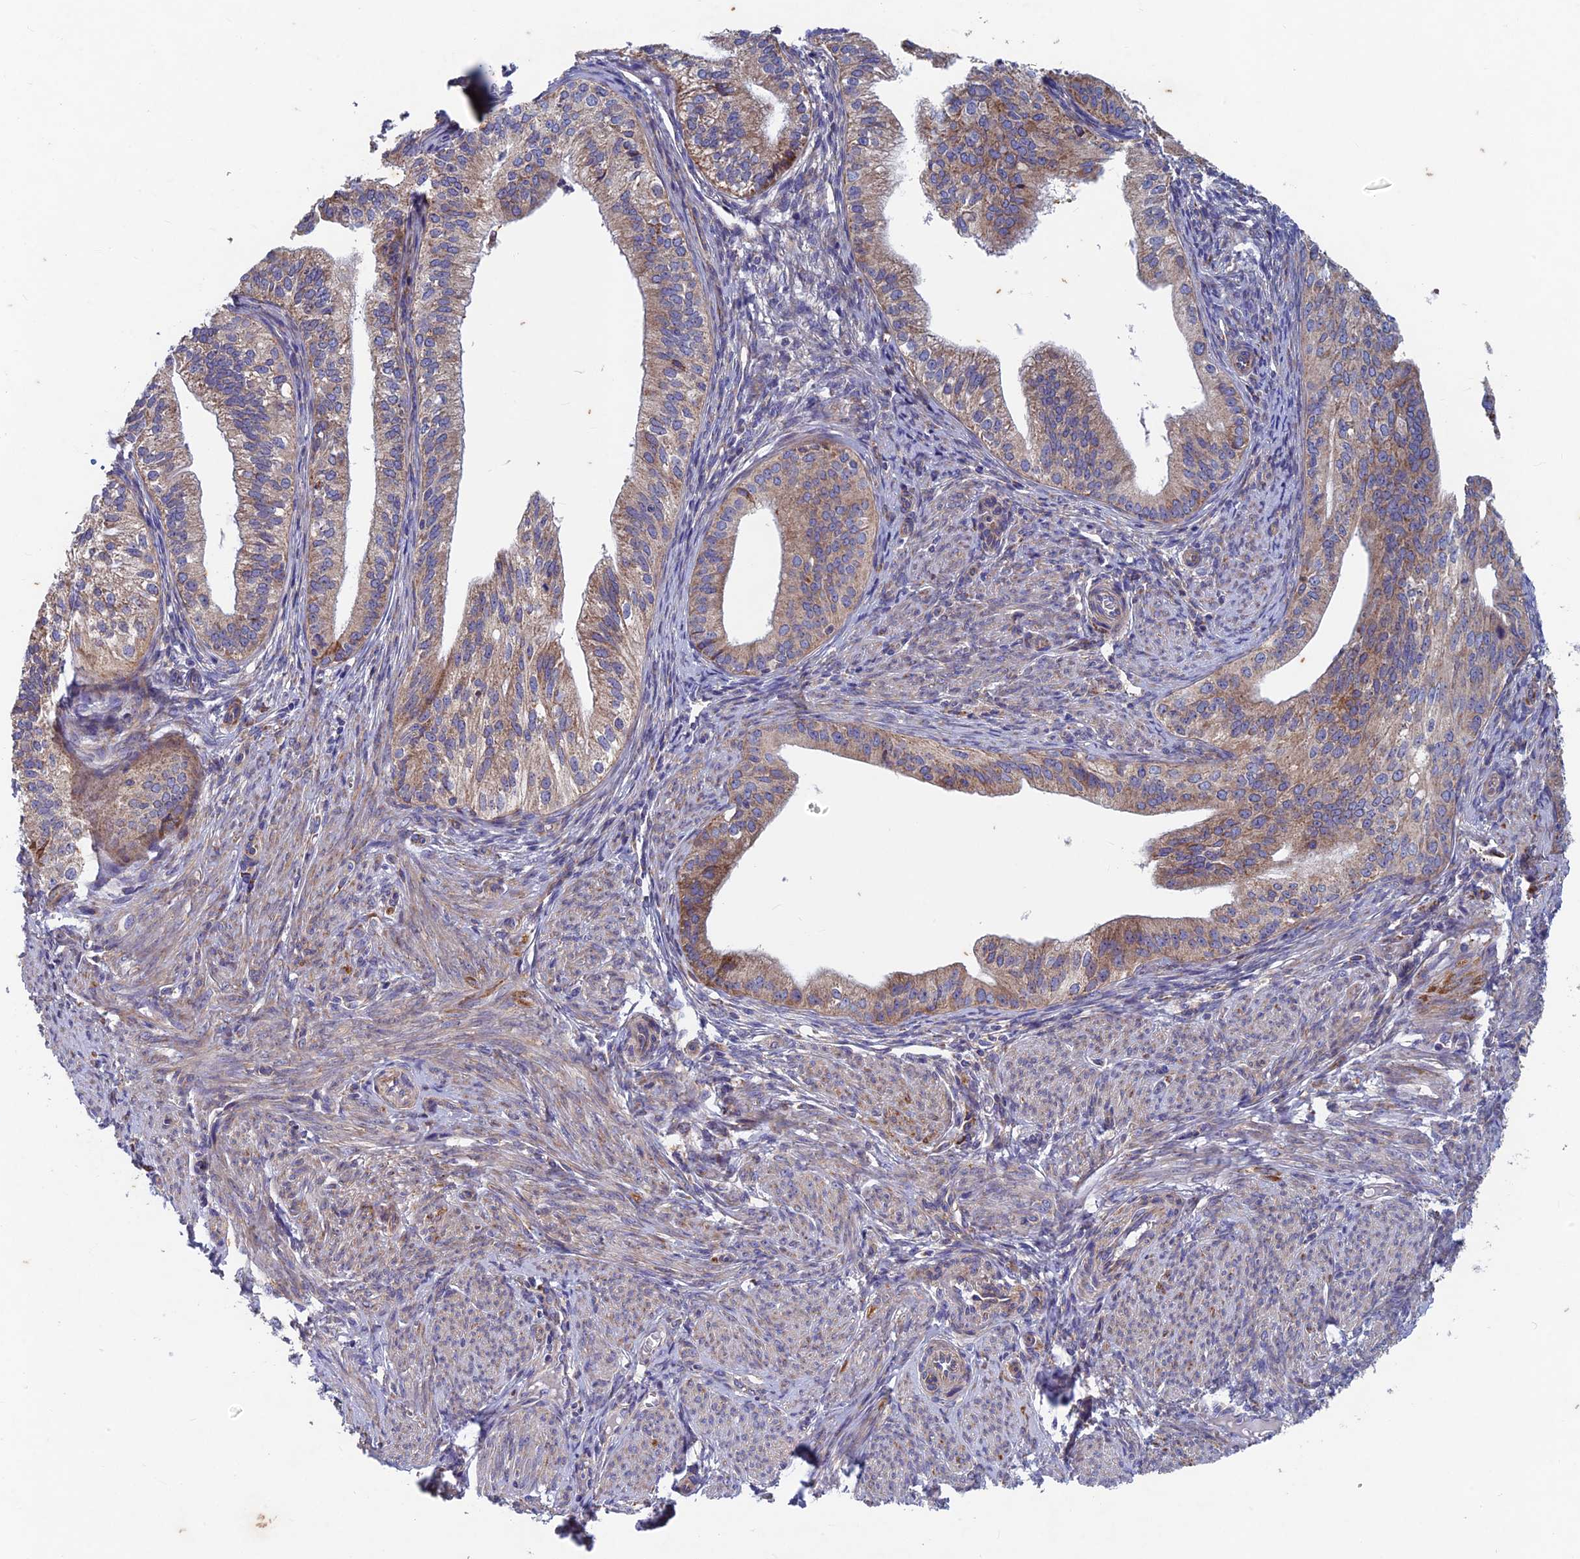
{"staining": {"intensity": "moderate", "quantity": "25%-75%", "location": "cytoplasmic/membranous"}, "tissue": "endometrial cancer", "cell_type": "Tumor cells", "image_type": "cancer", "snomed": [{"axis": "morphology", "description": "Adenocarcinoma, NOS"}, {"axis": "topography", "description": "Endometrium"}], "caption": "Tumor cells display medium levels of moderate cytoplasmic/membranous staining in approximately 25%-75% of cells in endometrial cancer. The staining is performed using DAB (3,3'-diaminobenzidine) brown chromogen to label protein expression. The nuclei are counter-stained blue using hematoxylin.", "gene": "AP4S1", "patient": {"sex": "female", "age": 50}}